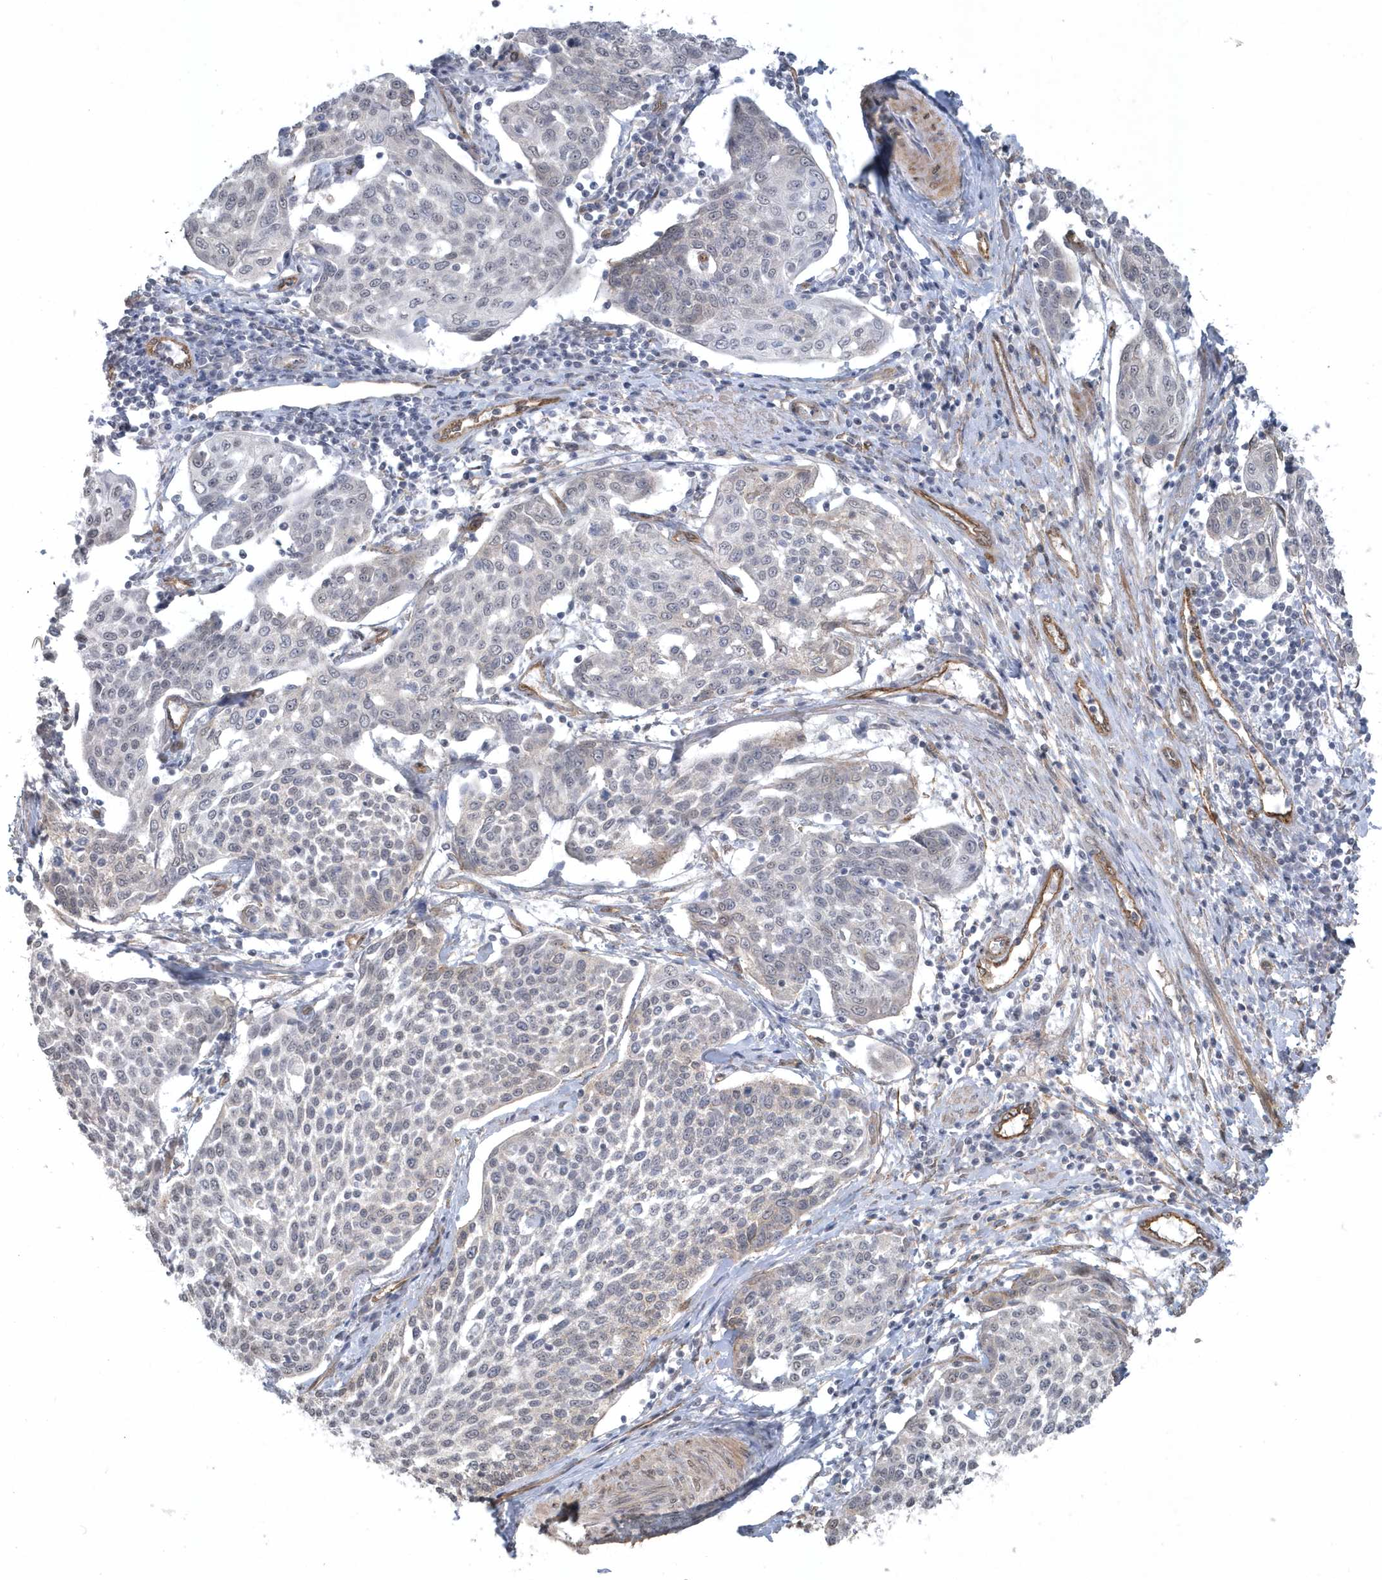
{"staining": {"intensity": "negative", "quantity": "none", "location": "none"}, "tissue": "cervical cancer", "cell_type": "Tumor cells", "image_type": "cancer", "snomed": [{"axis": "morphology", "description": "Squamous cell carcinoma, NOS"}, {"axis": "topography", "description": "Cervix"}], "caption": "This is an immunohistochemistry (IHC) photomicrograph of cervical squamous cell carcinoma. There is no positivity in tumor cells.", "gene": "RAI14", "patient": {"sex": "female", "age": 34}}